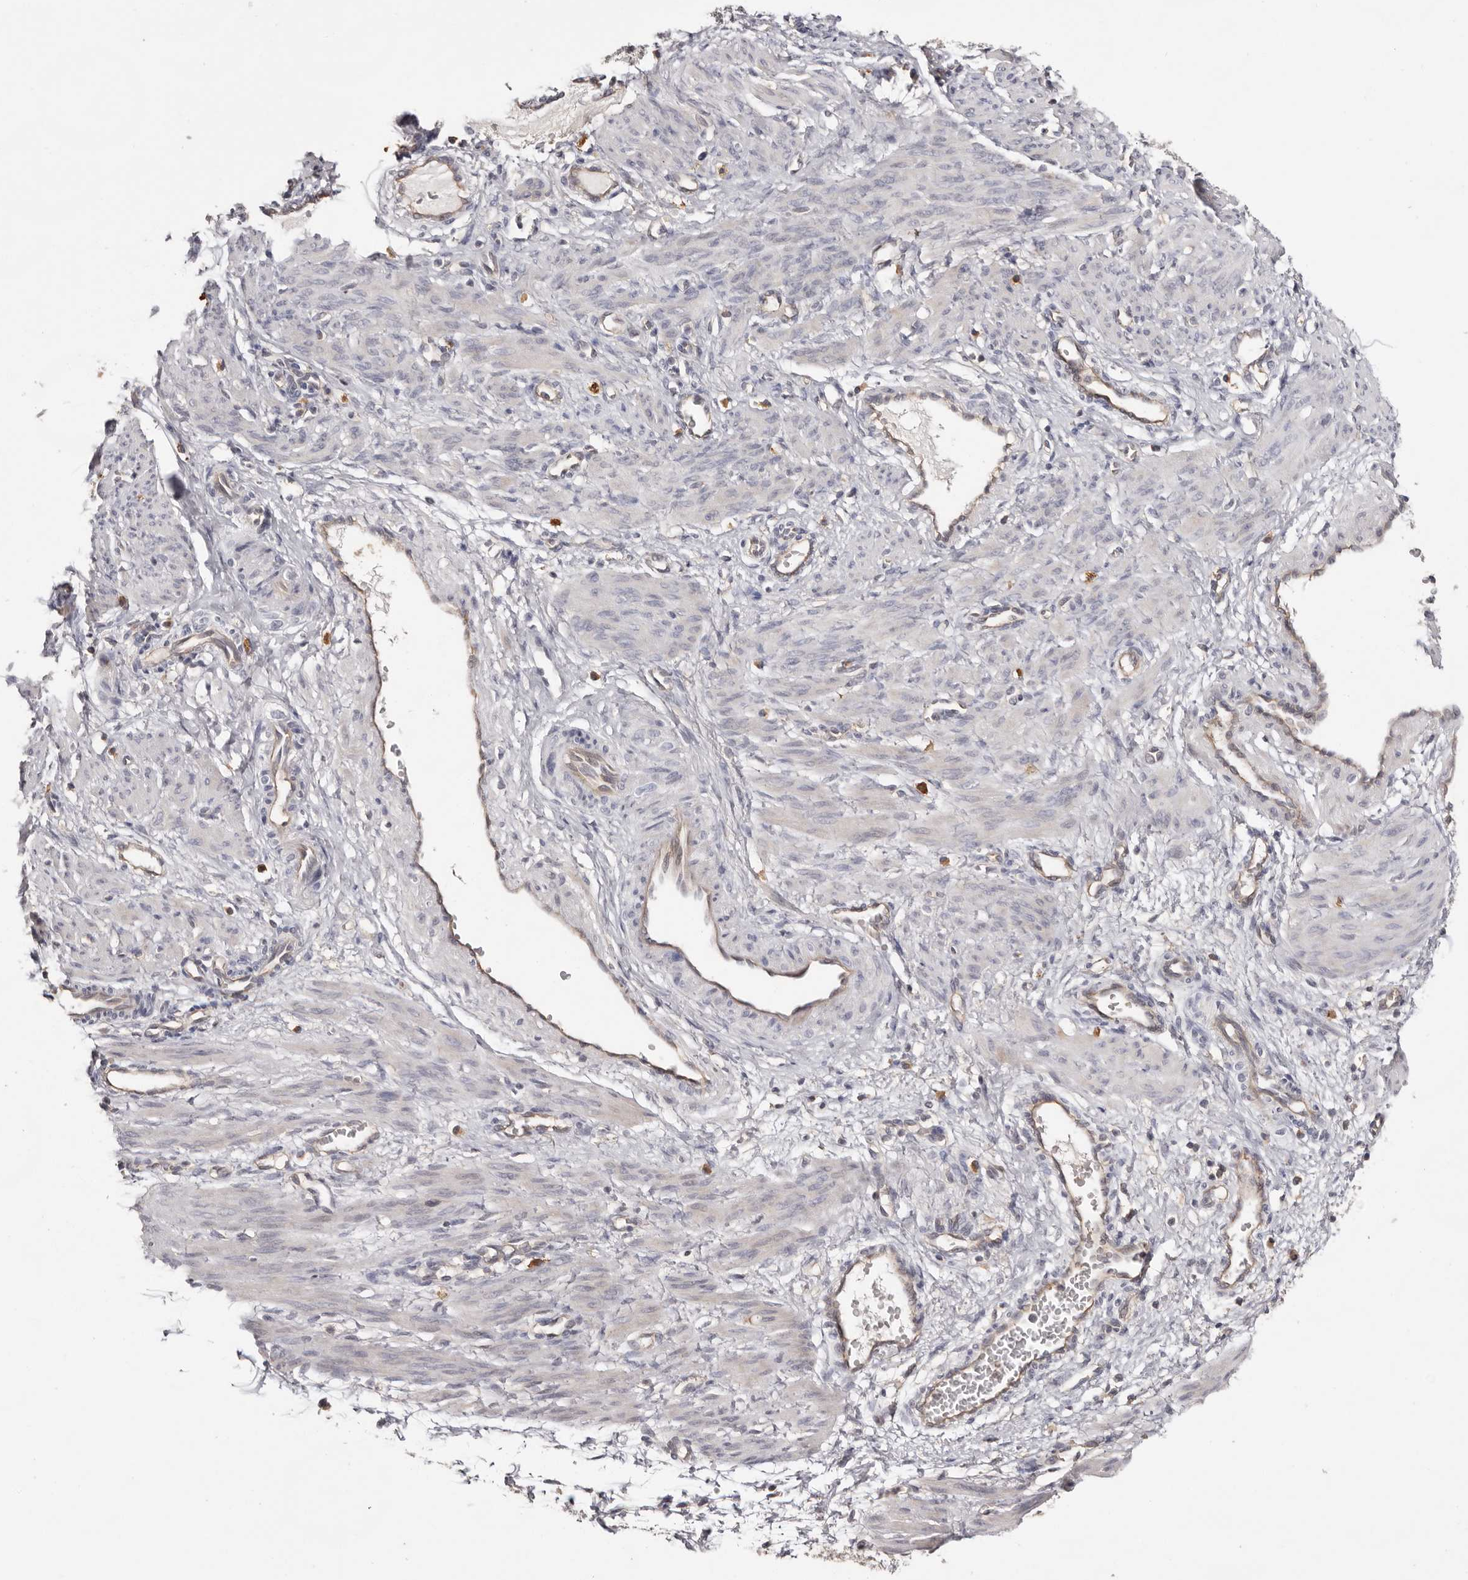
{"staining": {"intensity": "negative", "quantity": "none", "location": "none"}, "tissue": "smooth muscle", "cell_type": "Smooth muscle cells", "image_type": "normal", "snomed": [{"axis": "morphology", "description": "Normal tissue, NOS"}, {"axis": "topography", "description": "Endometrium"}], "caption": "A high-resolution micrograph shows IHC staining of normal smooth muscle, which exhibits no significant expression in smooth muscle cells.", "gene": "MMACHC", "patient": {"sex": "female", "age": 33}}